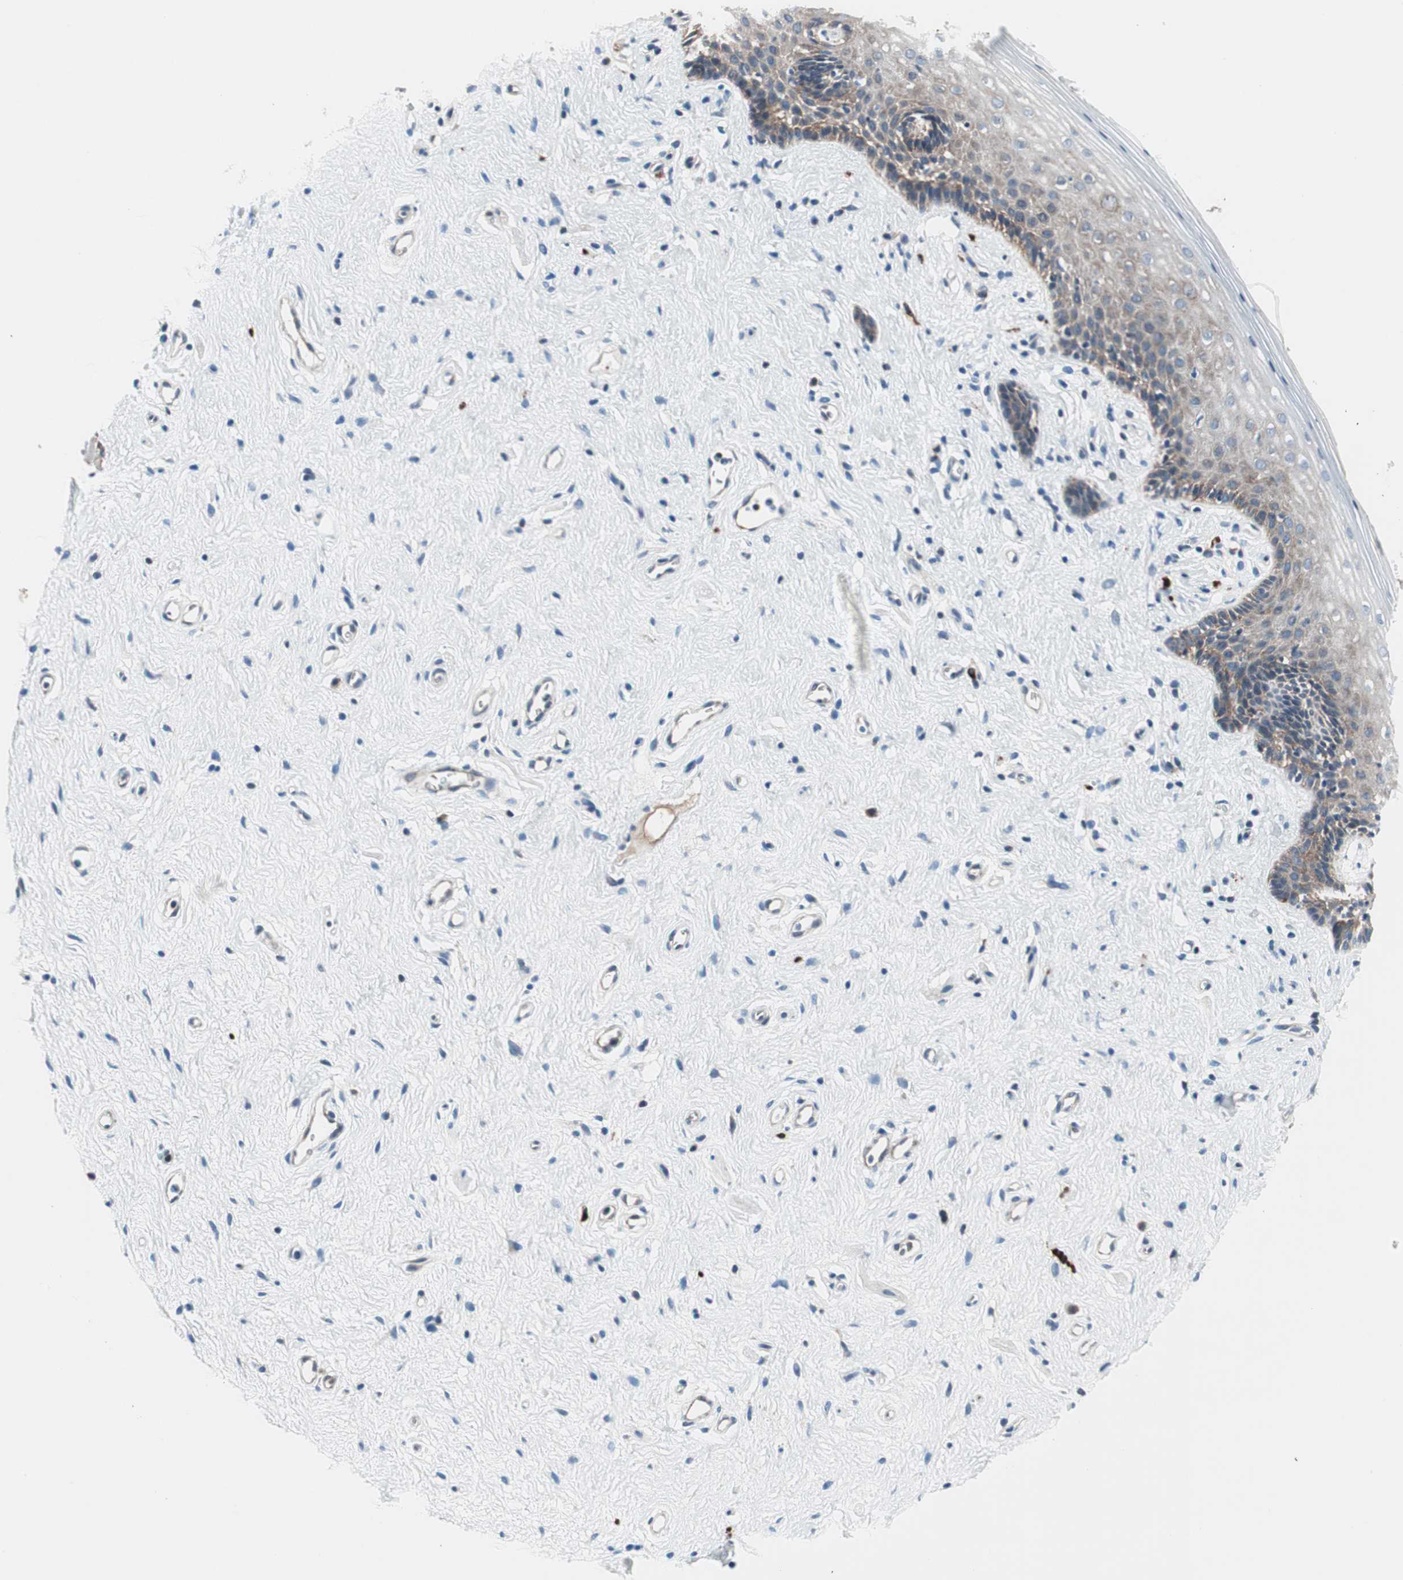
{"staining": {"intensity": "negative", "quantity": "none", "location": "none"}, "tissue": "vagina", "cell_type": "Squamous epithelial cells", "image_type": "normal", "snomed": [{"axis": "morphology", "description": "Normal tissue, NOS"}, {"axis": "topography", "description": "Vagina"}], "caption": "Protein analysis of benign vagina displays no significant positivity in squamous epithelial cells.", "gene": "PRDX2", "patient": {"sex": "female", "age": 44}}